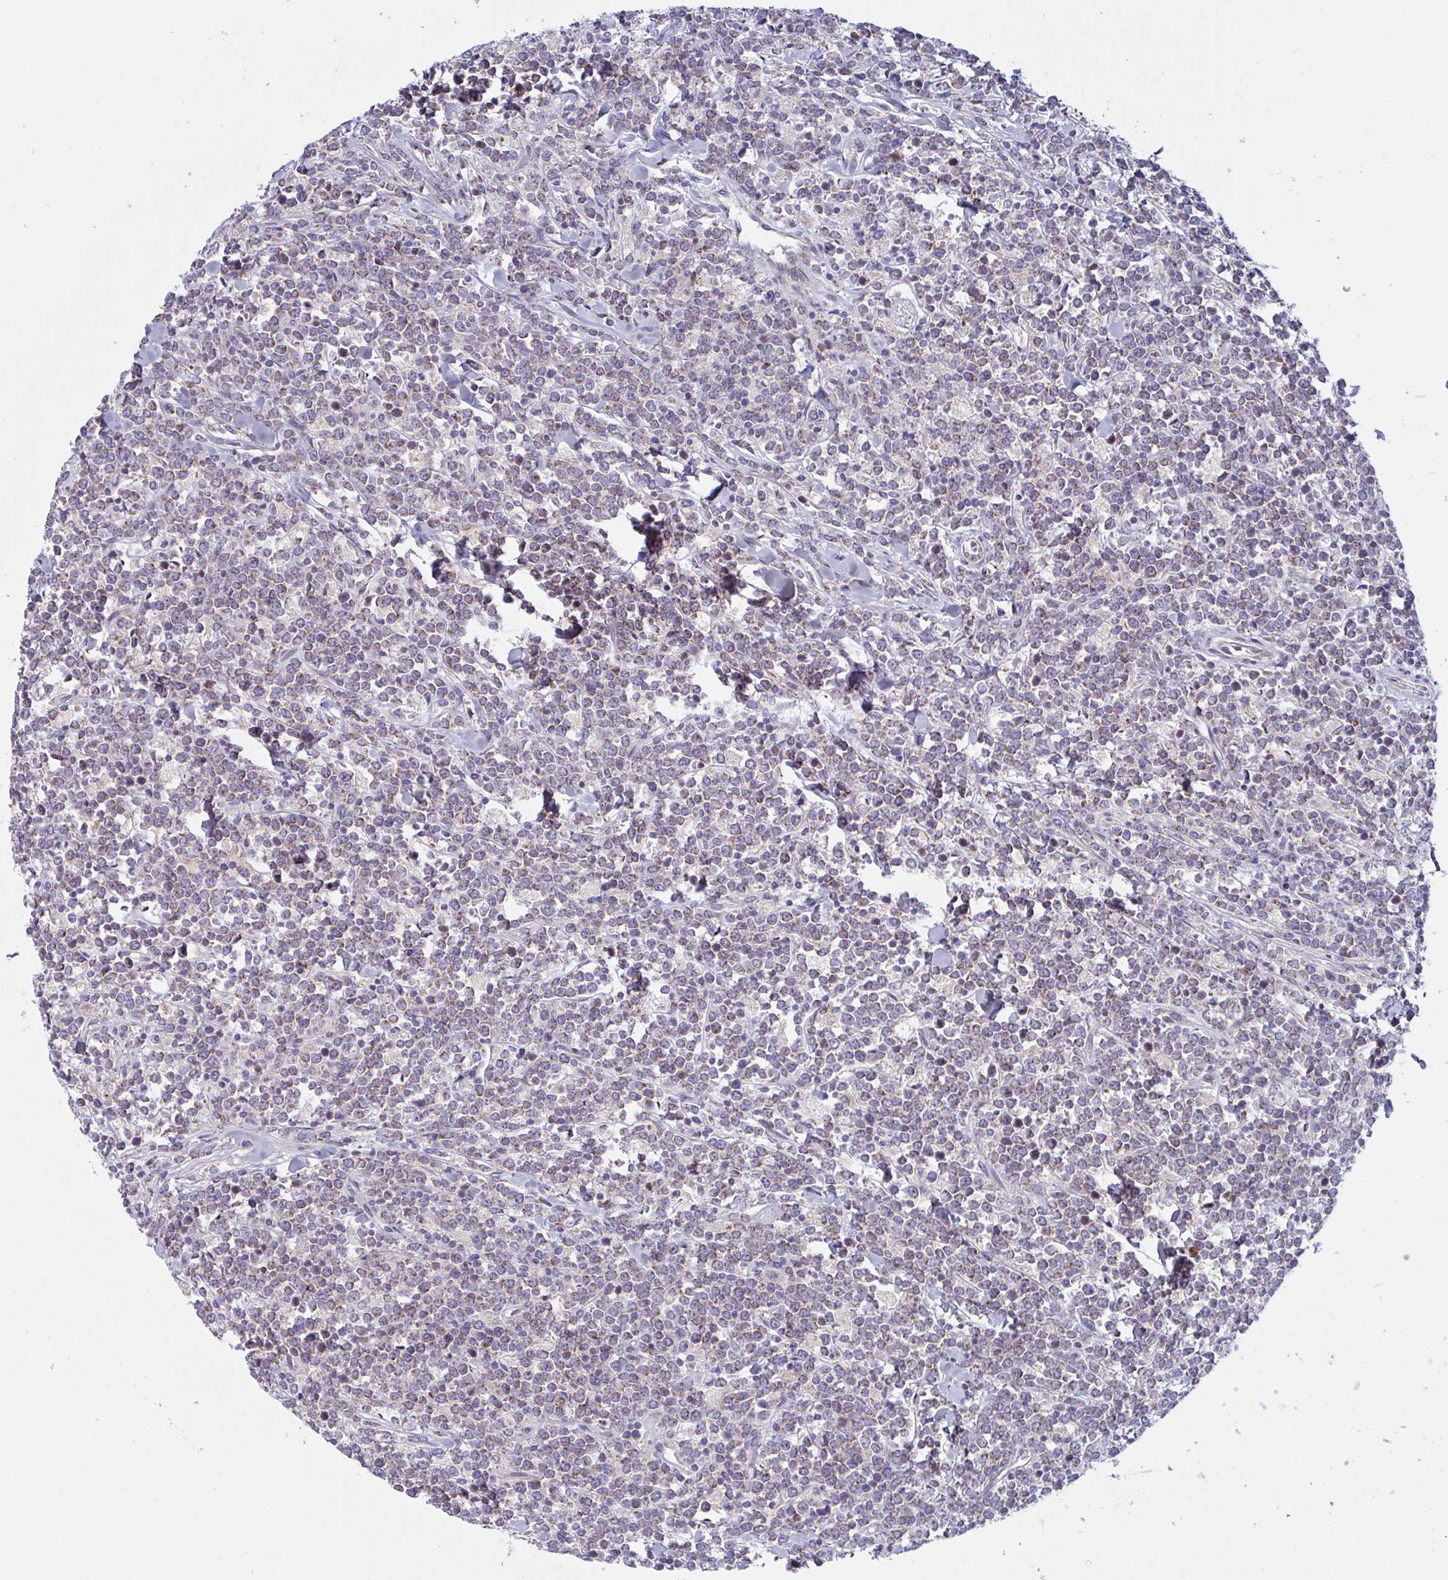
{"staining": {"intensity": "weak", "quantity": "<25%", "location": "cytoplasmic/membranous"}, "tissue": "lymphoma", "cell_type": "Tumor cells", "image_type": "cancer", "snomed": [{"axis": "morphology", "description": "Malignant lymphoma, non-Hodgkin's type, High grade"}, {"axis": "topography", "description": "Small intestine"}, {"axis": "topography", "description": "Colon"}], "caption": "Lymphoma stained for a protein using IHC reveals no positivity tumor cells.", "gene": "MRPS2", "patient": {"sex": "male", "age": 8}}